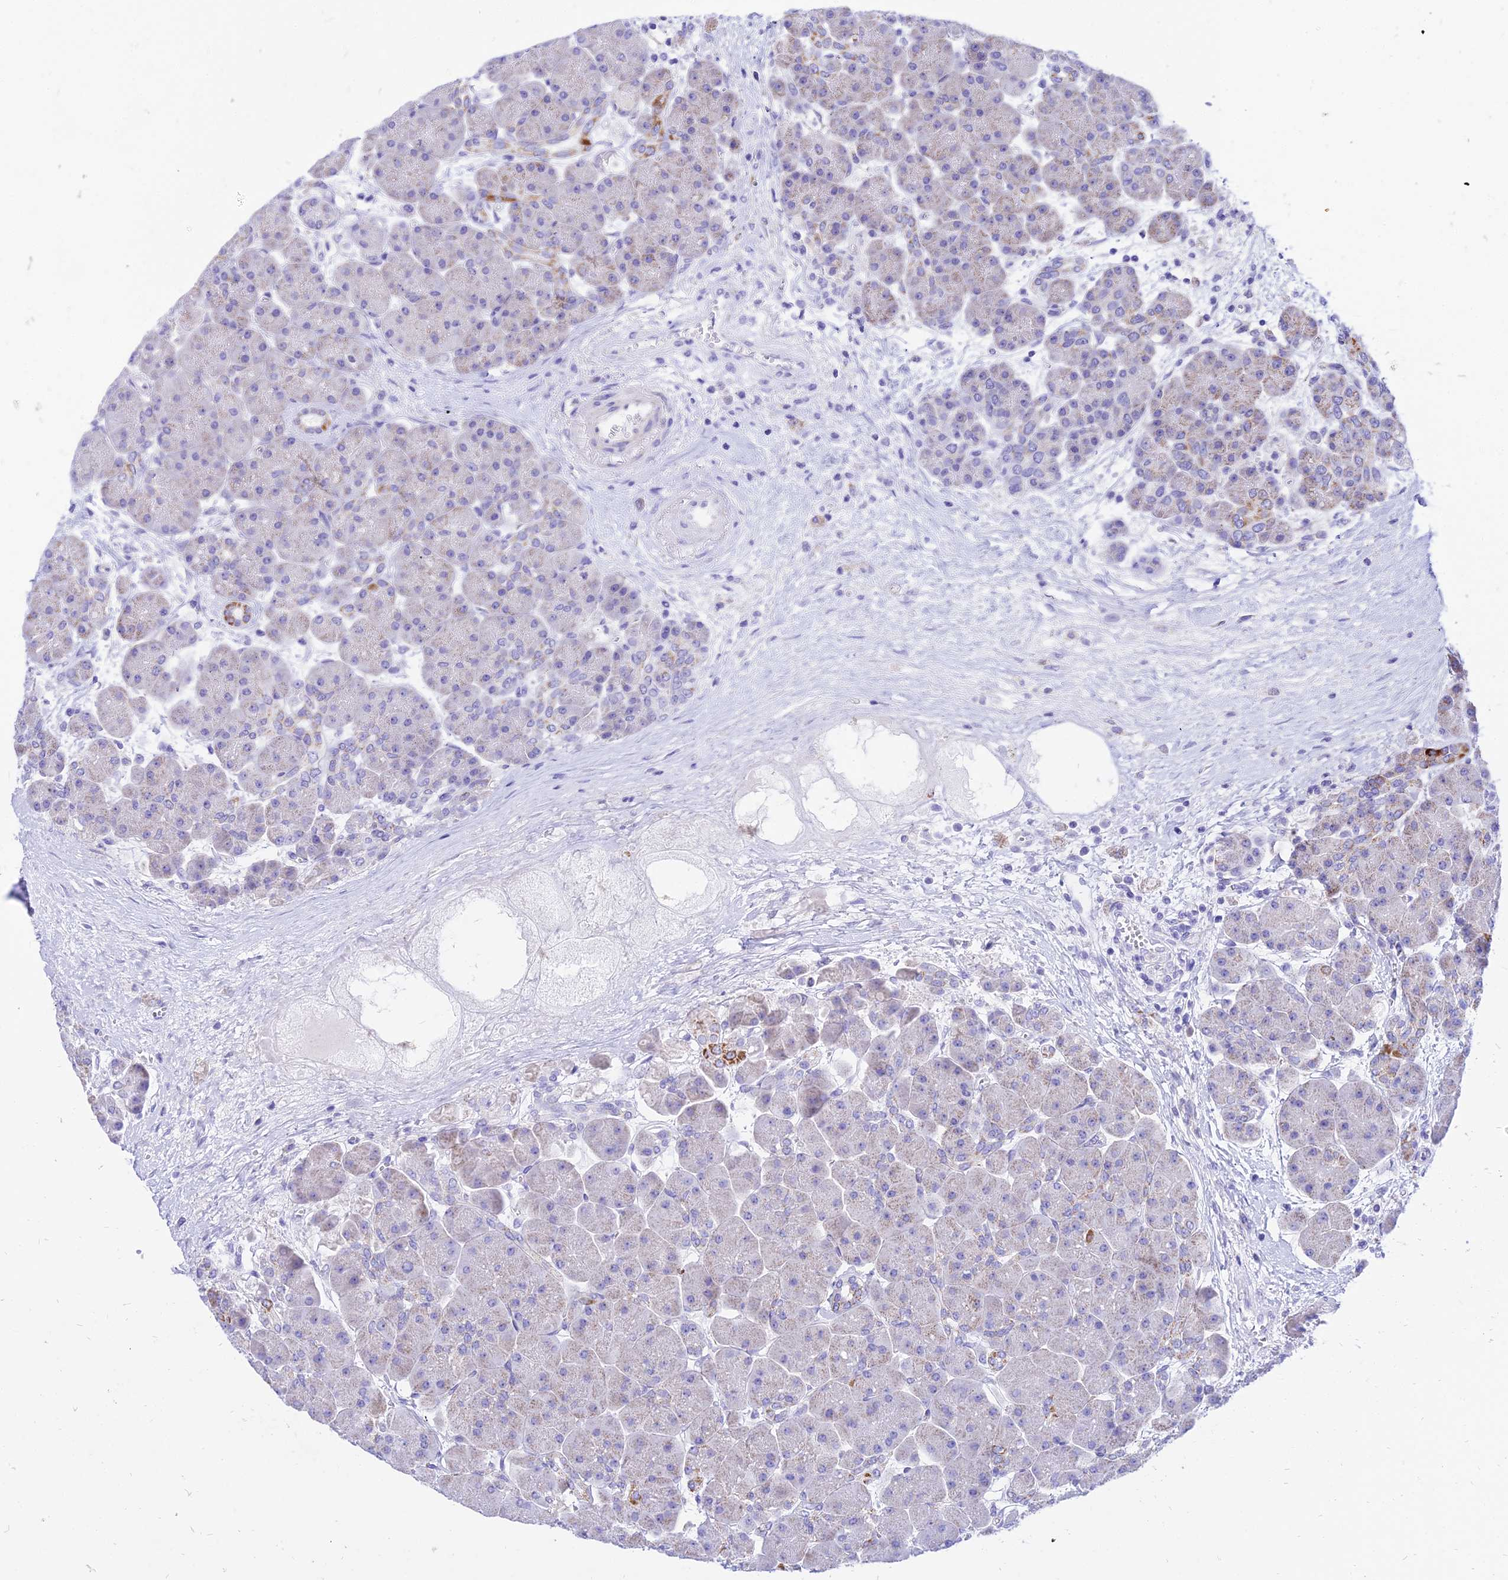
{"staining": {"intensity": "moderate", "quantity": "<25%", "location": "cytoplasmic/membranous"}, "tissue": "pancreas", "cell_type": "Exocrine glandular cells", "image_type": "normal", "snomed": [{"axis": "morphology", "description": "Normal tissue, NOS"}, {"axis": "topography", "description": "Pancreas"}], "caption": "Moderate cytoplasmic/membranous positivity is seen in approximately <25% of exocrine glandular cells in benign pancreas.", "gene": "PKN3", "patient": {"sex": "male", "age": 66}}